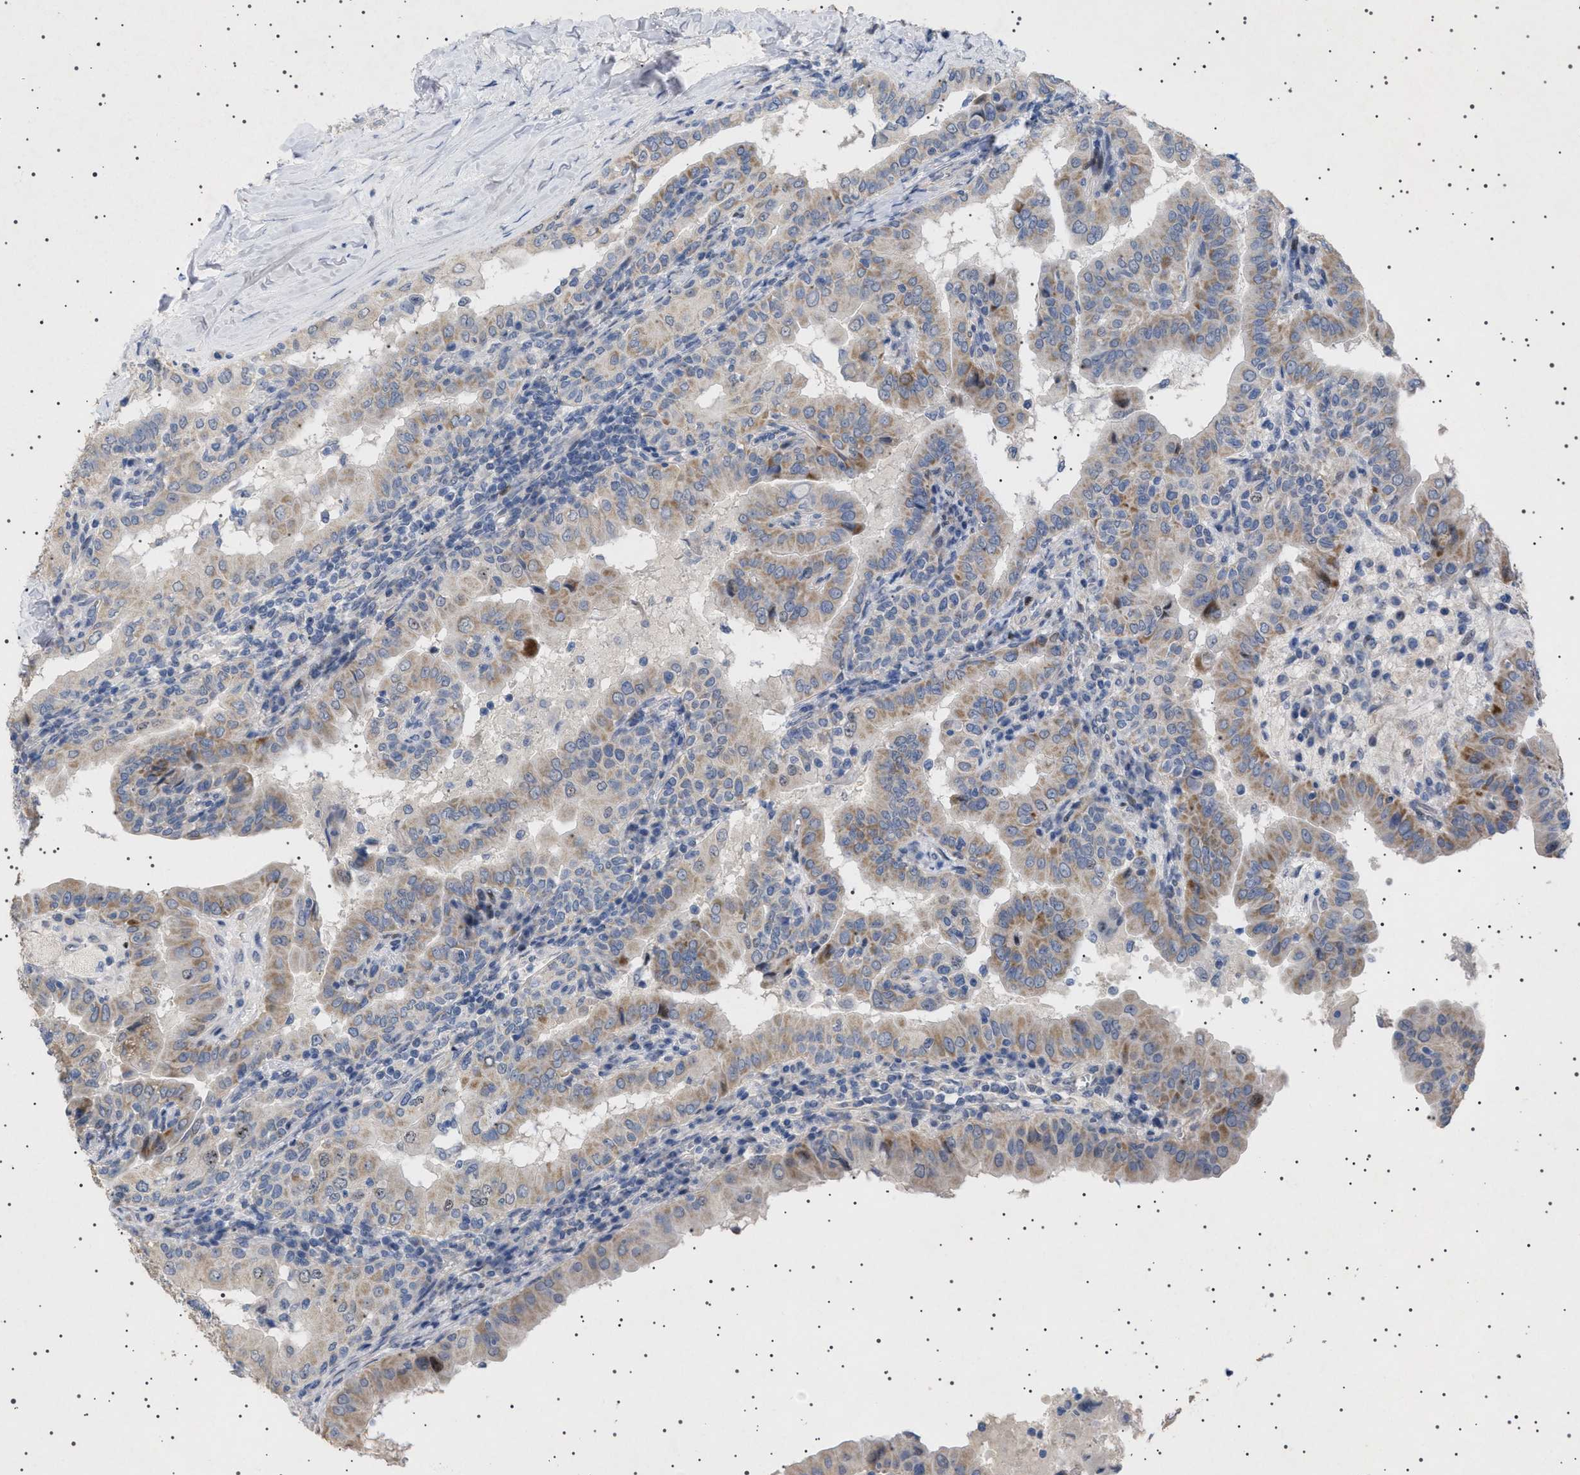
{"staining": {"intensity": "weak", "quantity": "25%-75%", "location": "cytoplasmic/membranous"}, "tissue": "thyroid cancer", "cell_type": "Tumor cells", "image_type": "cancer", "snomed": [{"axis": "morphology", "description": "Papillary adenocarcinoma, NOS"}, {"axis": "topography", "description": "Thyroid gland"}], "caption": "An image of human thyroid cancer stained for a protein reveals weak cytoplasmic/membranous brown staining in tumor cells.", "gene": "HTR1A", "patient": {"sex": "male", "age": 33}}